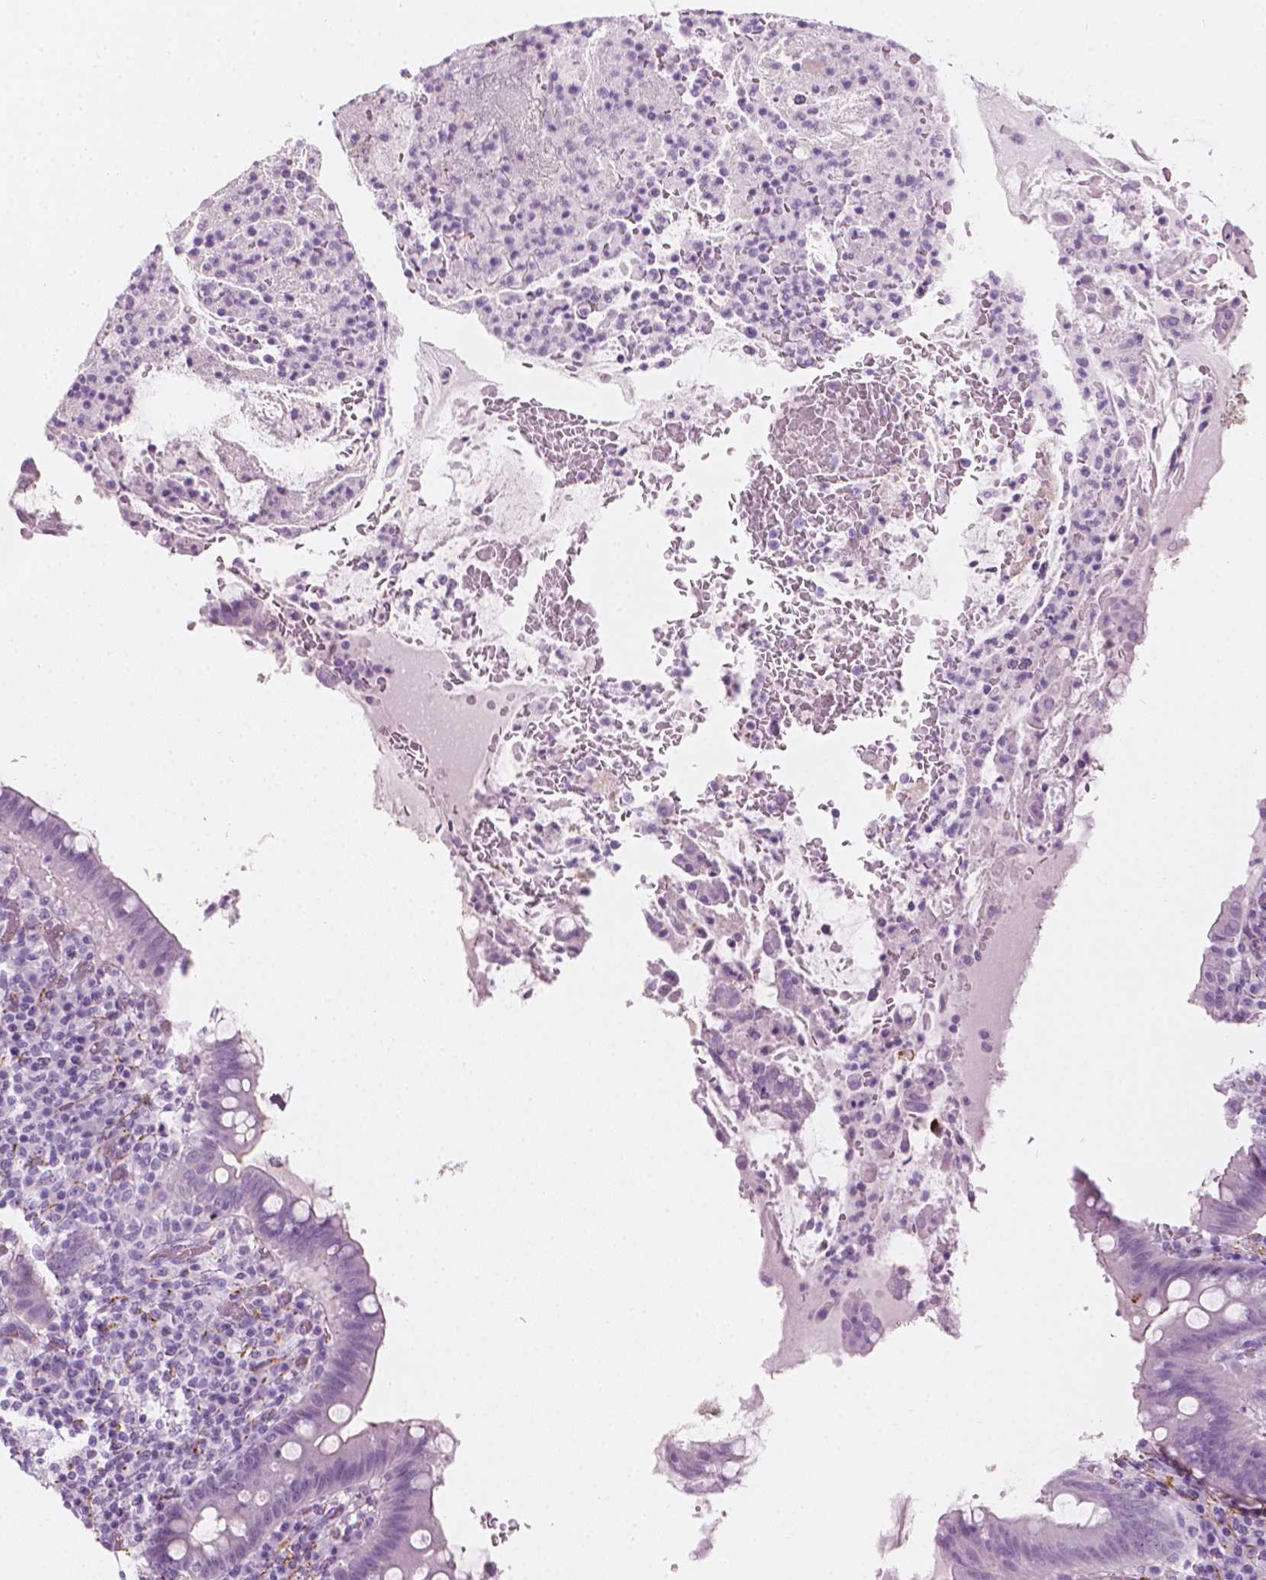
{"staining": {"intensity": "negative", "quantity": "none", "location": "none"}, "tissue": "appendix", "cell_type": "Glandular cells", "image_type": "normal", "snomed": [{"axis": "morphology", "description": "Normal tissue, NOS"}, {"axis": "topography", "description": "Appendix"}], "caption": "An immunohistochemistry histopathology image of benign appendix is shown. There is no staining in glandular cells of appendix.", "gene": "SCG3", "patient": {"sex": "female", "age": 43}}